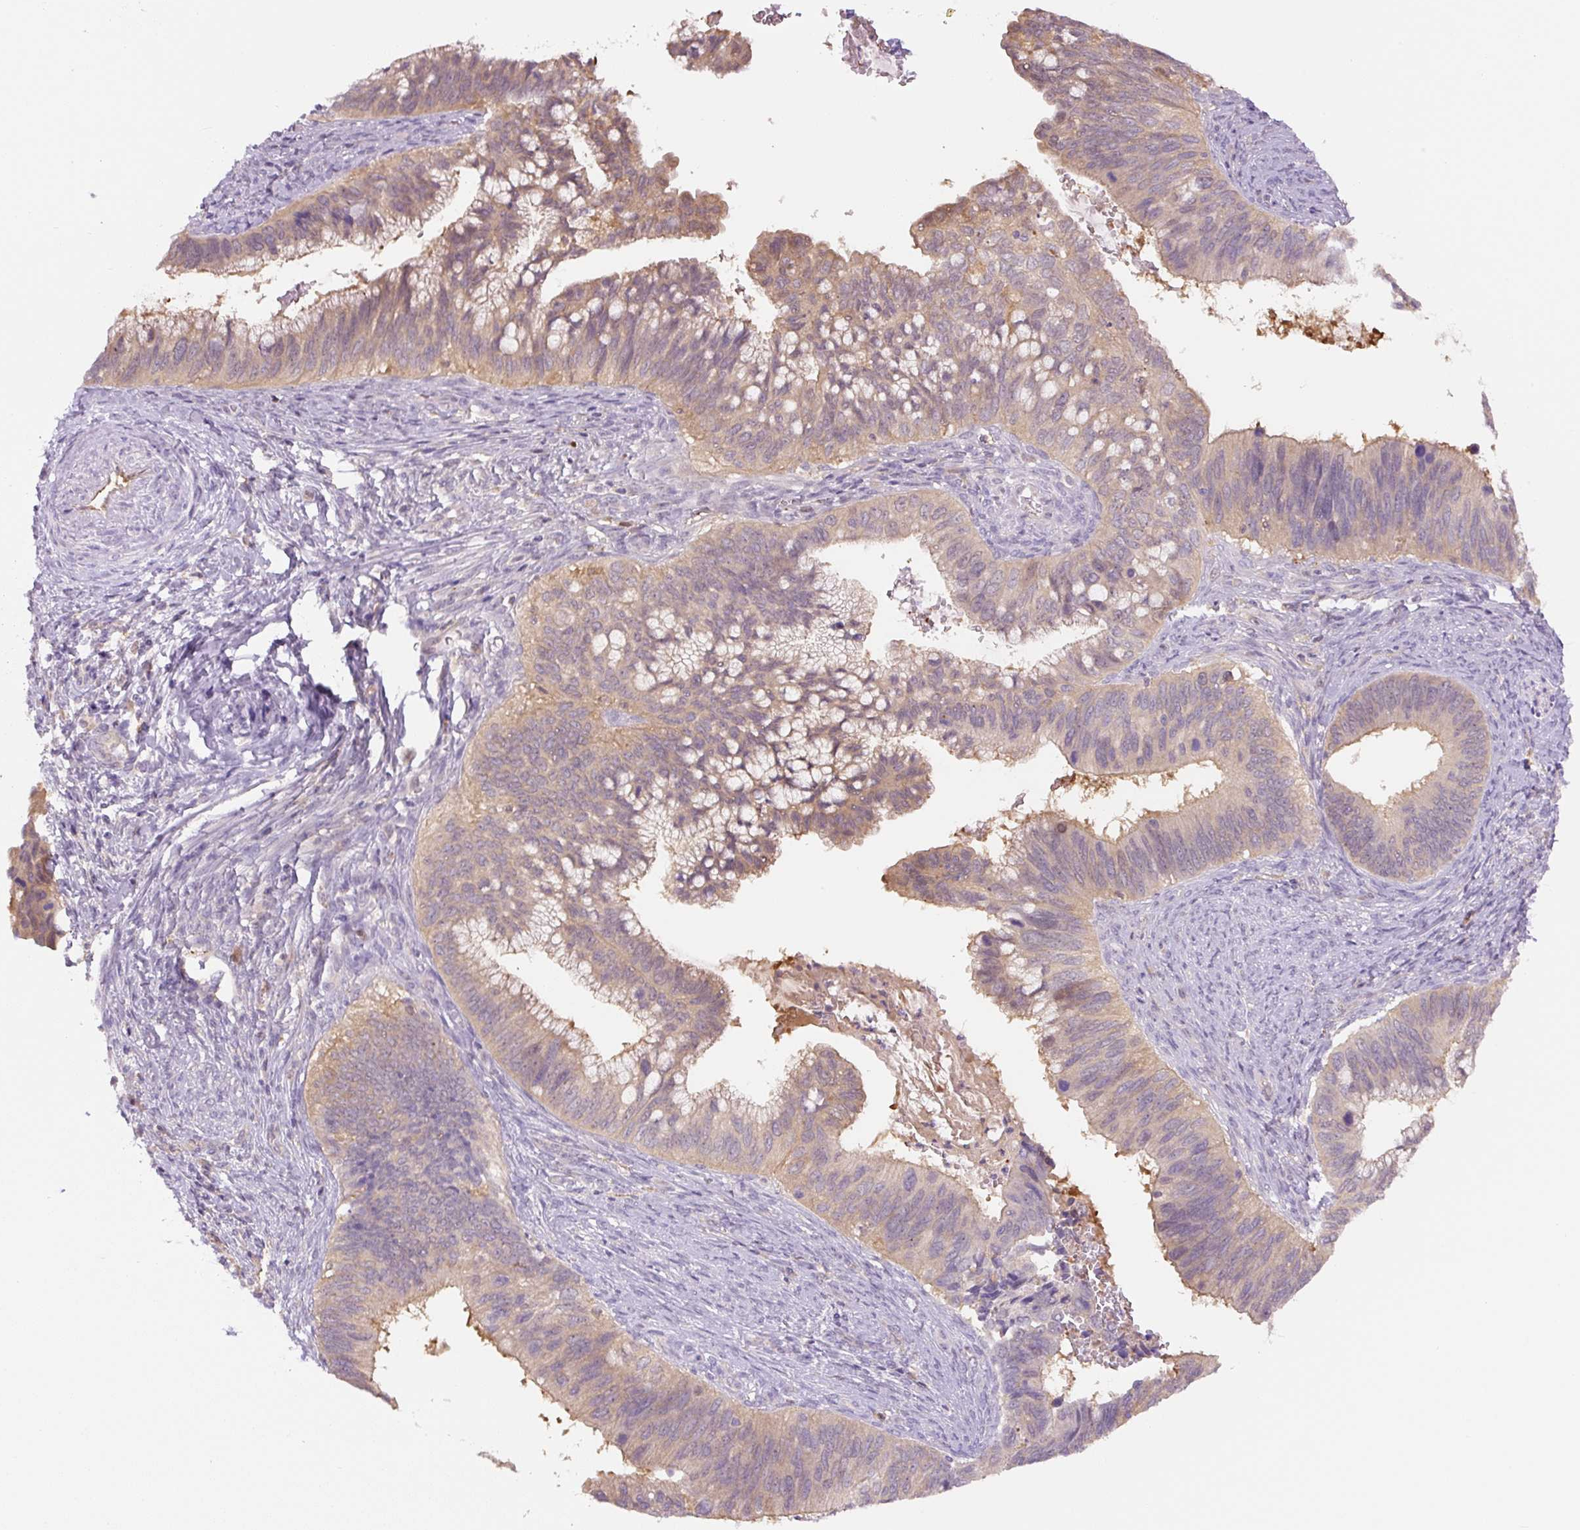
{"staining": {"intensity": "weak", "quantity": "<25%", "location": "cytoplasmic/membranous"}, "tissue": "cervical cancer", "cell_type": "Tumor cells", "image_type": "cancer", "snomed": [{"axis": "morphology", "description": "Adenocarcinoma, NOS"}, {"axis": "topography", "description": "Cervix"}], "caption": "High magnification brightfield microscopy of cervical cancer stained with DAB (3,3'-diaminobenzidine) (brown) and counterstained with hematoxylin (blue): tumor cells show no significant expression.", "gene": "SPSB2", "patient": {"sex": "female", "age": 42}}